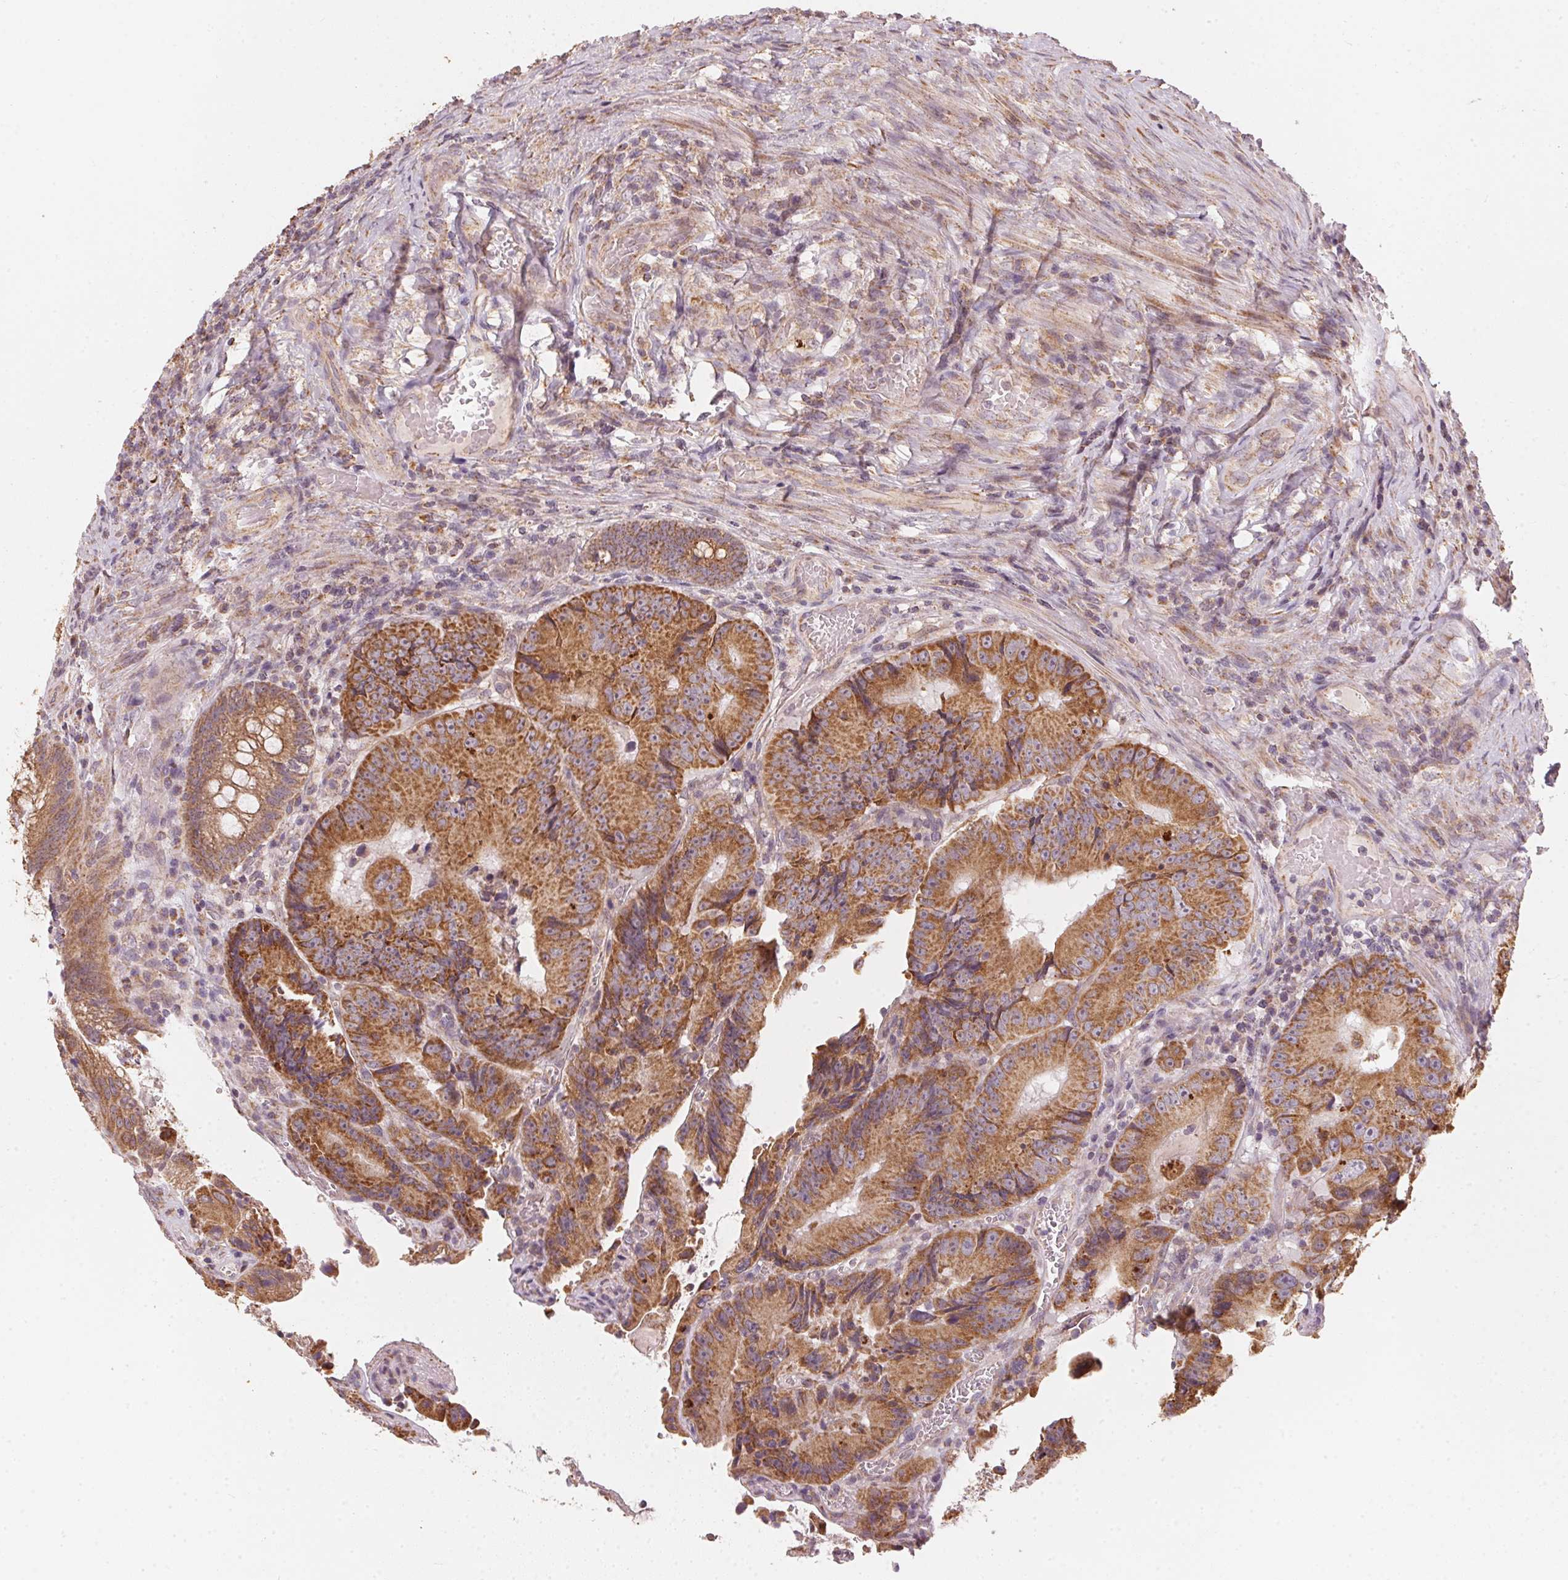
{"staining": {"intensity": "strong", "quantity": ">75%", "location": "cytoplasmic/membranous"}, "tissue": "colorectal cancer", "cell_type": "Tumor cells", "image_type": "cancer", "snomed": [{"axis": "morphology", "description": "Adenocarcinoma, NOS"}, {"axis": "topography", "description": "Colon"}], "caption": "Immunohistochemistry (IHC) image of colorectal adenocarcinoma stained for a protein (brown), which displays high levels of strong cytoplasmic/membranous staining in approximately >75% of tumor cells.", "gene": "MATCAP1", "patient": {"sex": "female", "age": 86}}